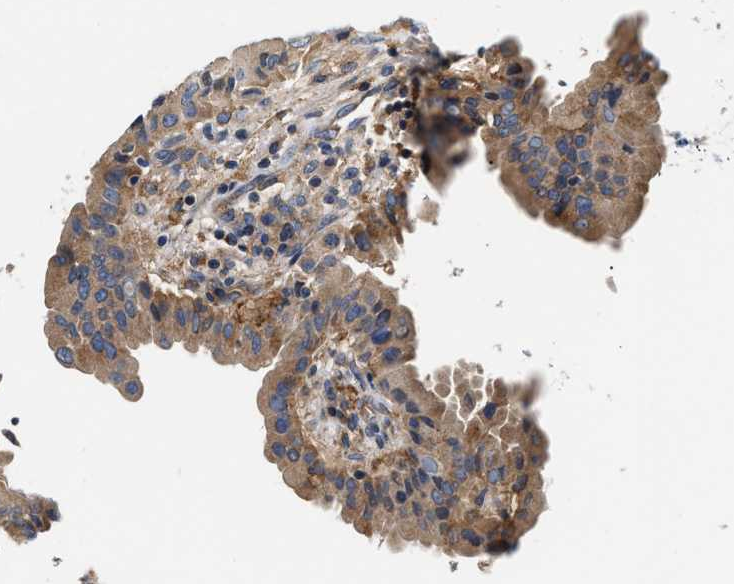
{"staining": {"intensity": "moderate", "quantity": ">75%", "location": "cytoplasmic/membranous"}, "tissue": "thyroid cancer", "cell_type": "Tumor cells", "image_type": "cancer", "snomed": [{"axis": "morphology", "description": "Papillary adenocarcinoma, NOS"}, {"axis": "topography", "description": "Thyroid gland"}], "caption": "IHC of human papillary adenocarcinoma (thyroid) displays medium levels of moderate cytoplasmic/membranous staining in approximately >75% of tumor cells.", "gene": "TEX2", "patient": {"sex": "male", "age": 33}}